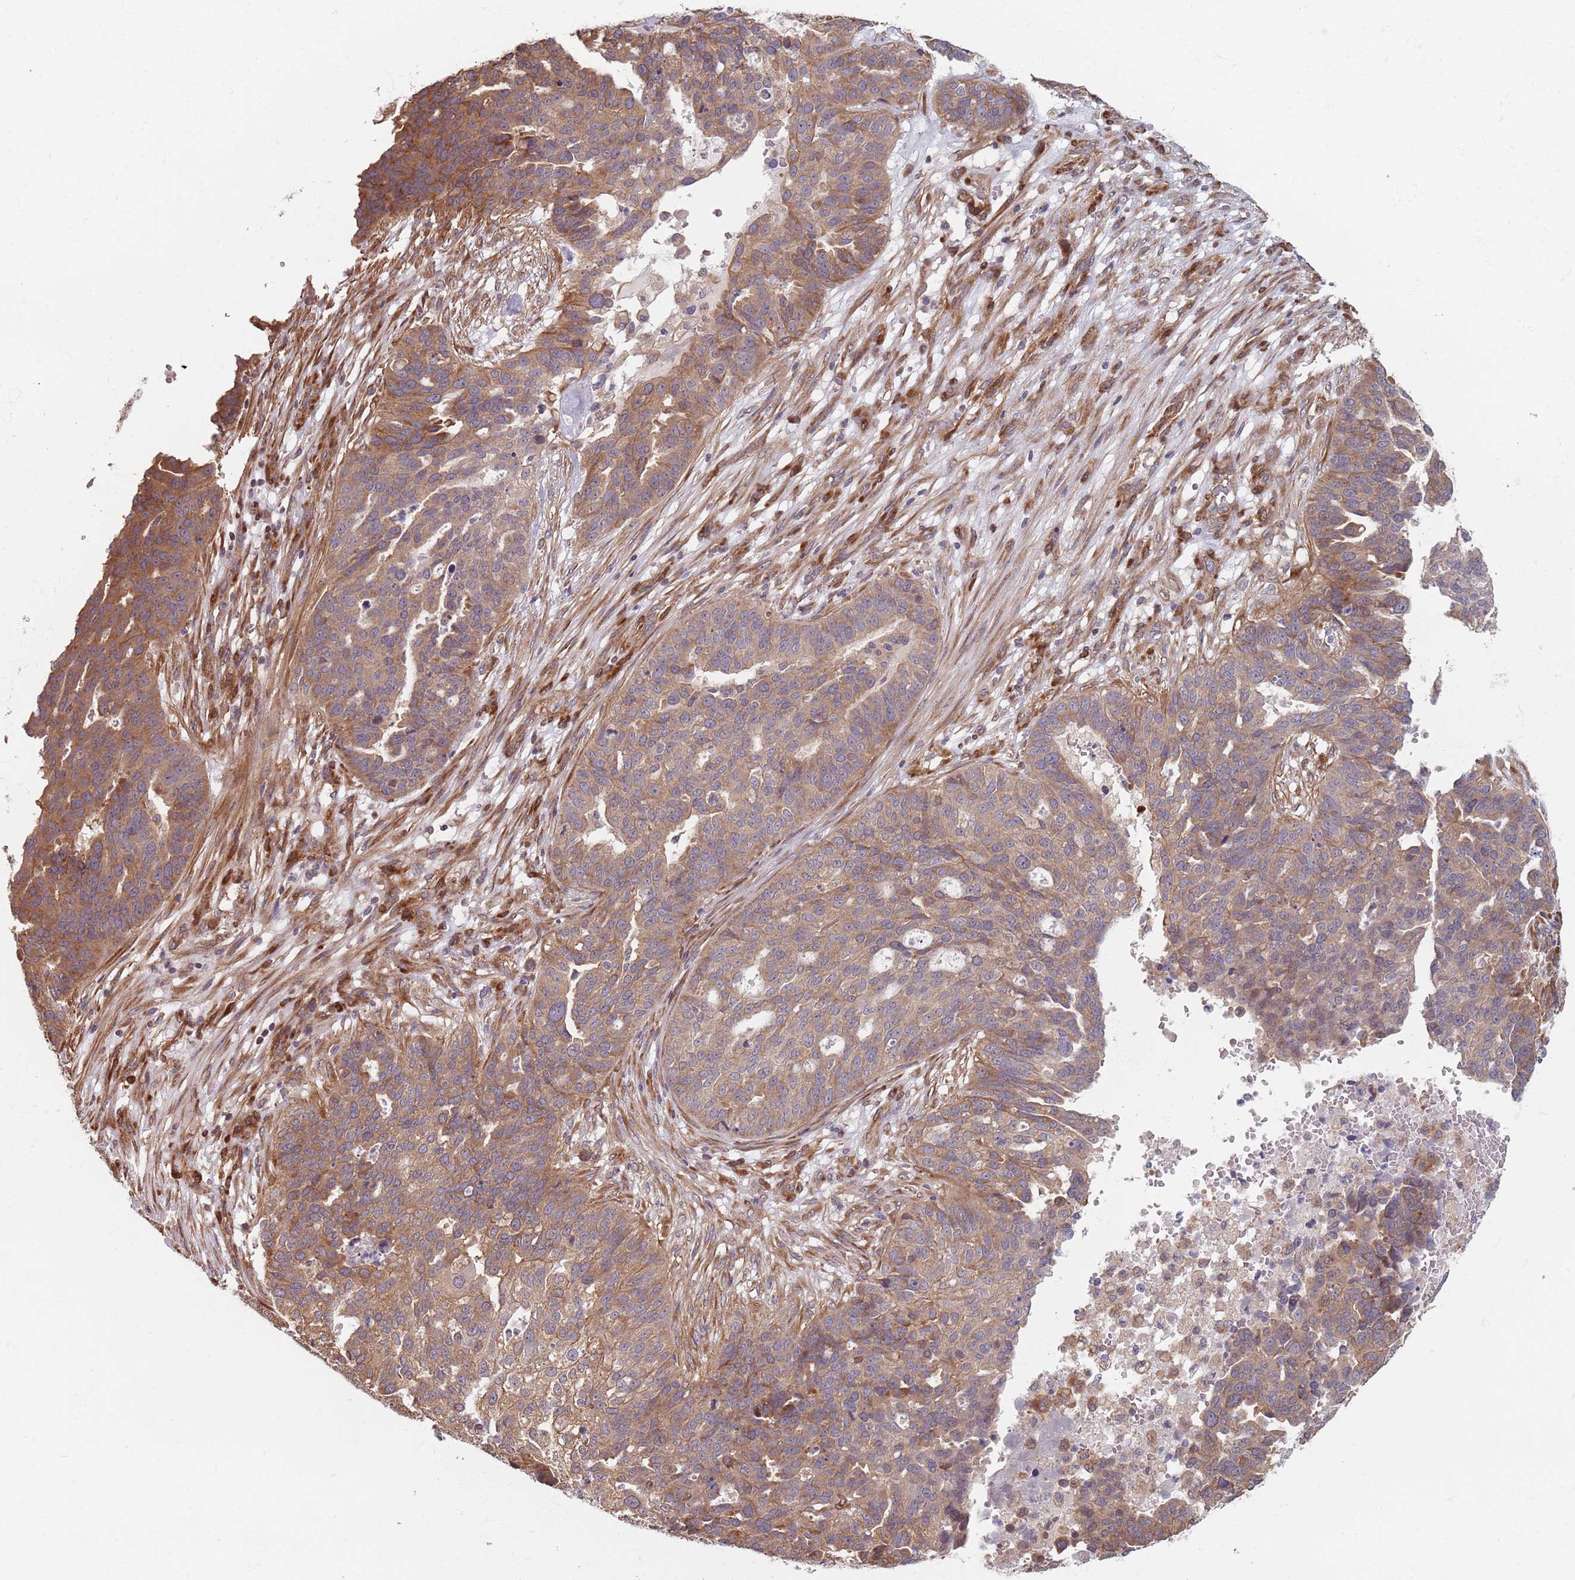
{"staining": {"intensity": "moderate", "quantity": ">75%", "location": "cytoplasmic/membranous"}, "tissue": "ovarian cancer", "cell_type": "Tumor cells", "image_type": "cancer", "snomed": [{"axis": "morphology", "description": "Cystadenocarcinoma, serous, NOS"}, {"axis": "topography", "description": "Ovary"}], "caption": "IHC (DAB) staining of human serous cystadenocarcinoma (ovarian) exhibits moderate cytoplasmic/membranous protein staining in approximately >75% of tumor cells.", "gene": "NOTCH3", "patient": {"sex": "female", "age": 59}}